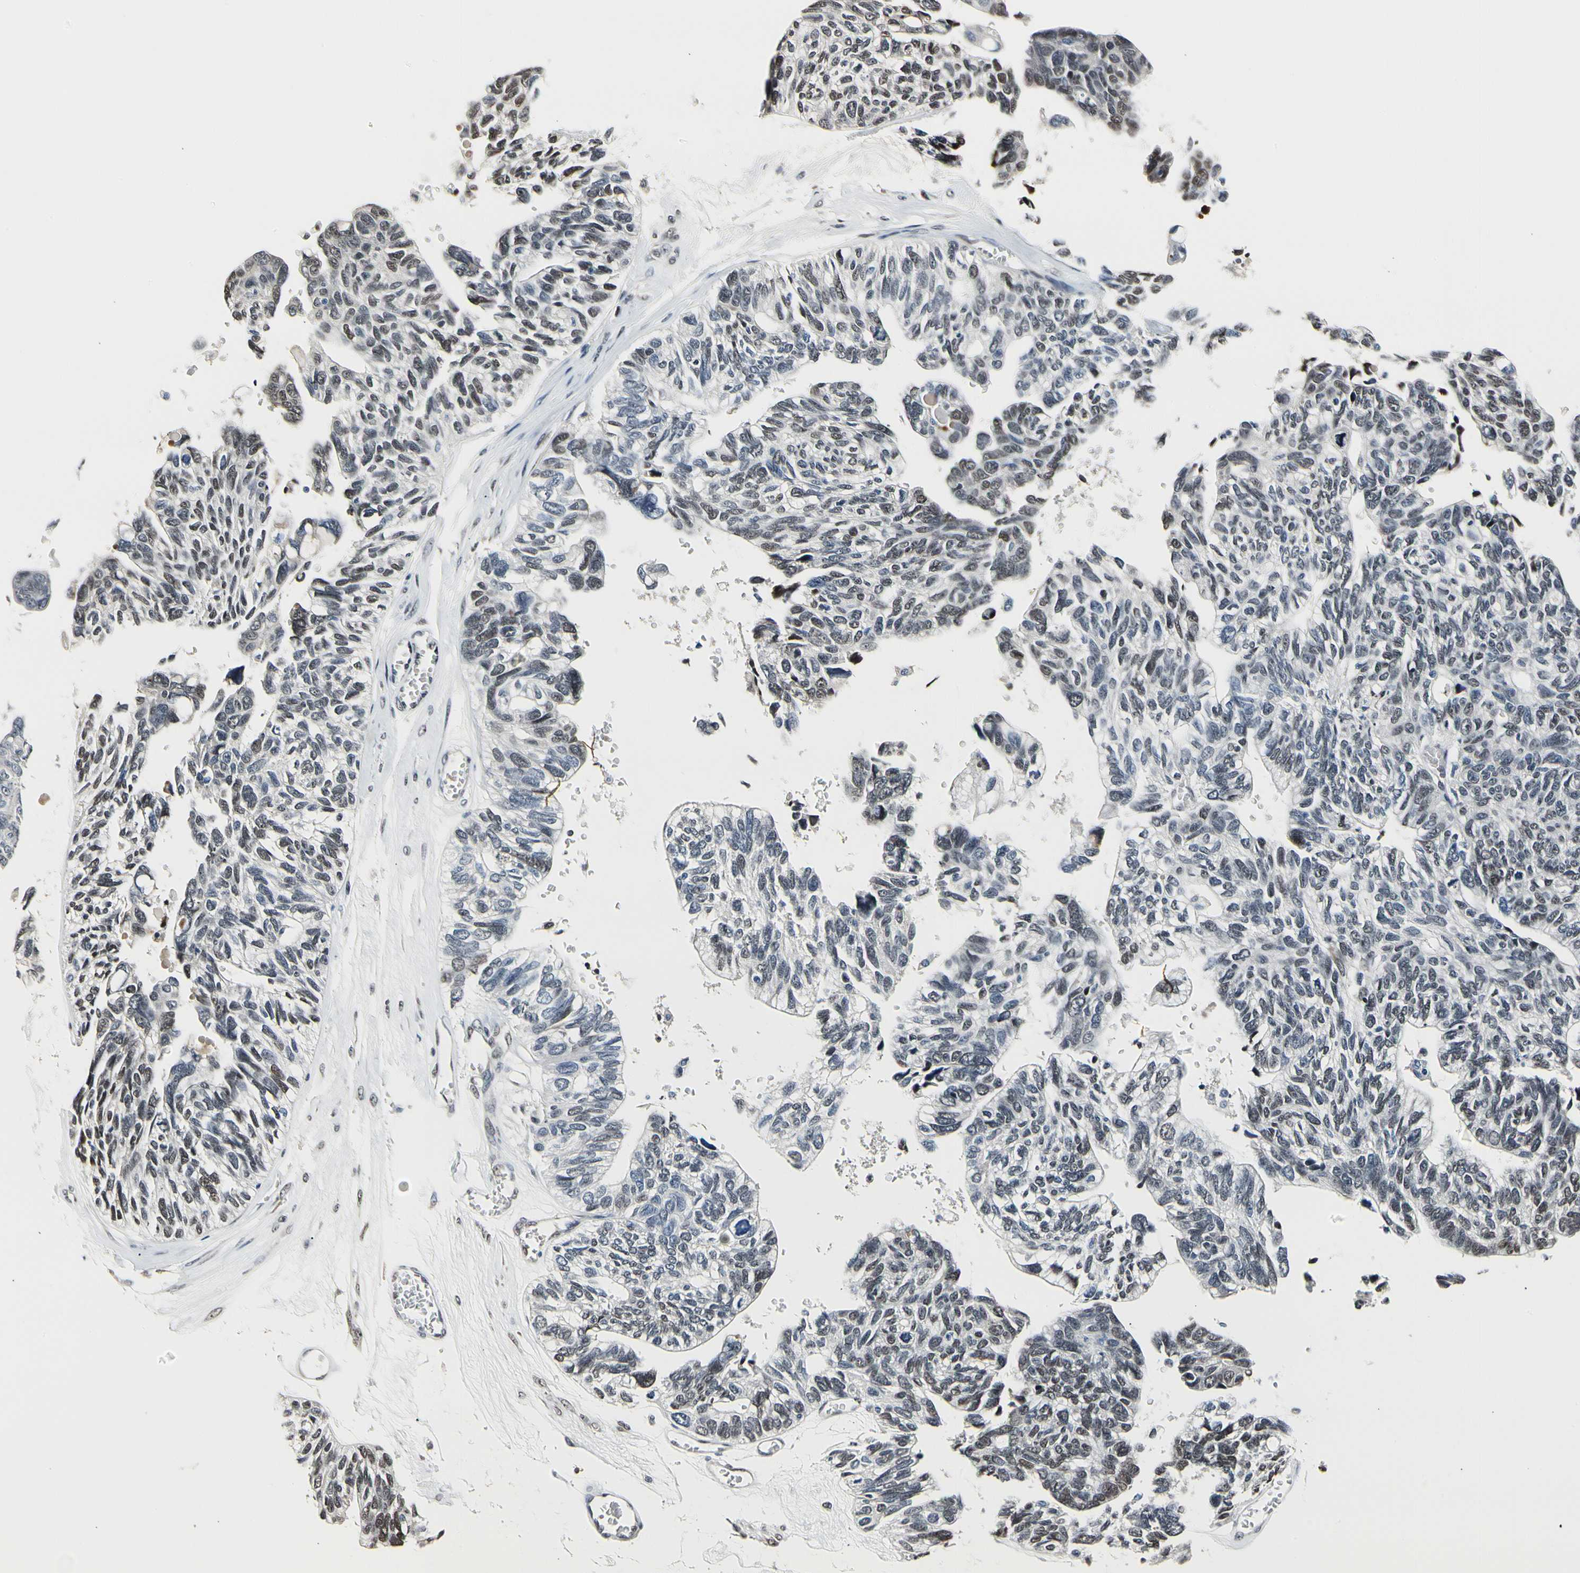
{"staining": {"intensity": "weak", "quantity": "<25%", "location": "nuclear"}, "tissue": "ovarian cancer", "cell_type": "Tumor cells", "image_type": "cancer", "snomed": [{"axis": "morphology", "description": "Cystadenocarcinoma, serous, NOS"}, {"axis": "topography", "description": "Ovary"}], "caption": "The image displays no significant expression in tumor cells of ovarian cancer.", "gene": "NFIA", "patient": {"sex": "female", "age": 79}}